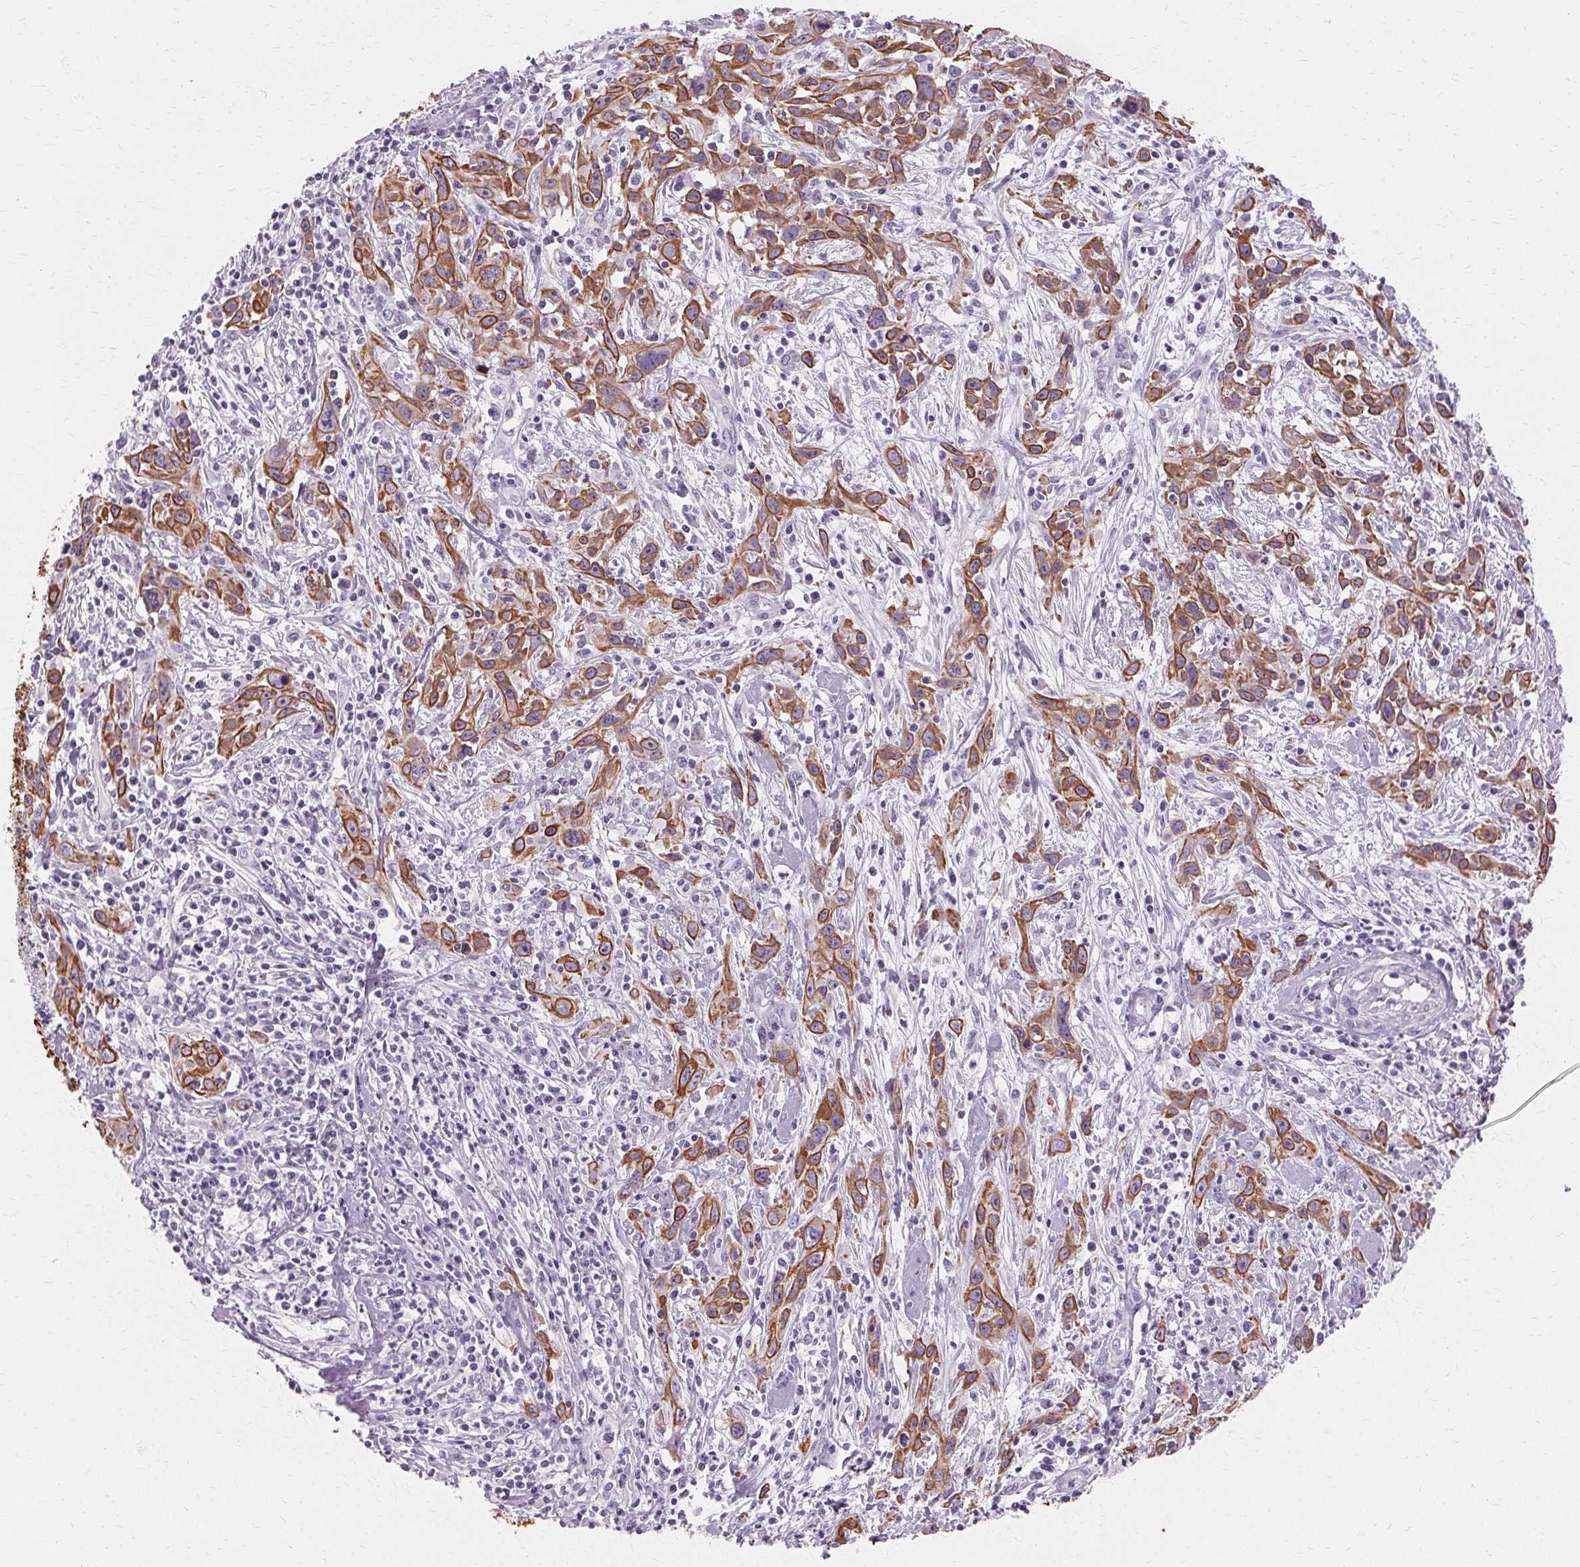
{"staining": {"intensity": "moderate", "quantity": ">75%", "location": "cytoplasmic/membranous"}, "tissue": "cervical cancer", "cell_type": "Tumor cells", "image_type": "cancer", "snomed": [{"axis": "morphology", "description": "Squamous cell carcinoma, NOS"}, {"axis": "topography", "description": "Cervix"}], "caption": "Protein expression analysis of cervical squamous cell carcinoma reveals moderate cytoplasmic/membranous expression in approximately >75% of tumor cells. (Stains: DAB (3,3'-diaminobenzidine) in brown, nuclei in blue, Microscopy: brightfield microscopy at high magnification).", "gene": "KRT6C", "patient": {"sex": "female", "age": 38}}